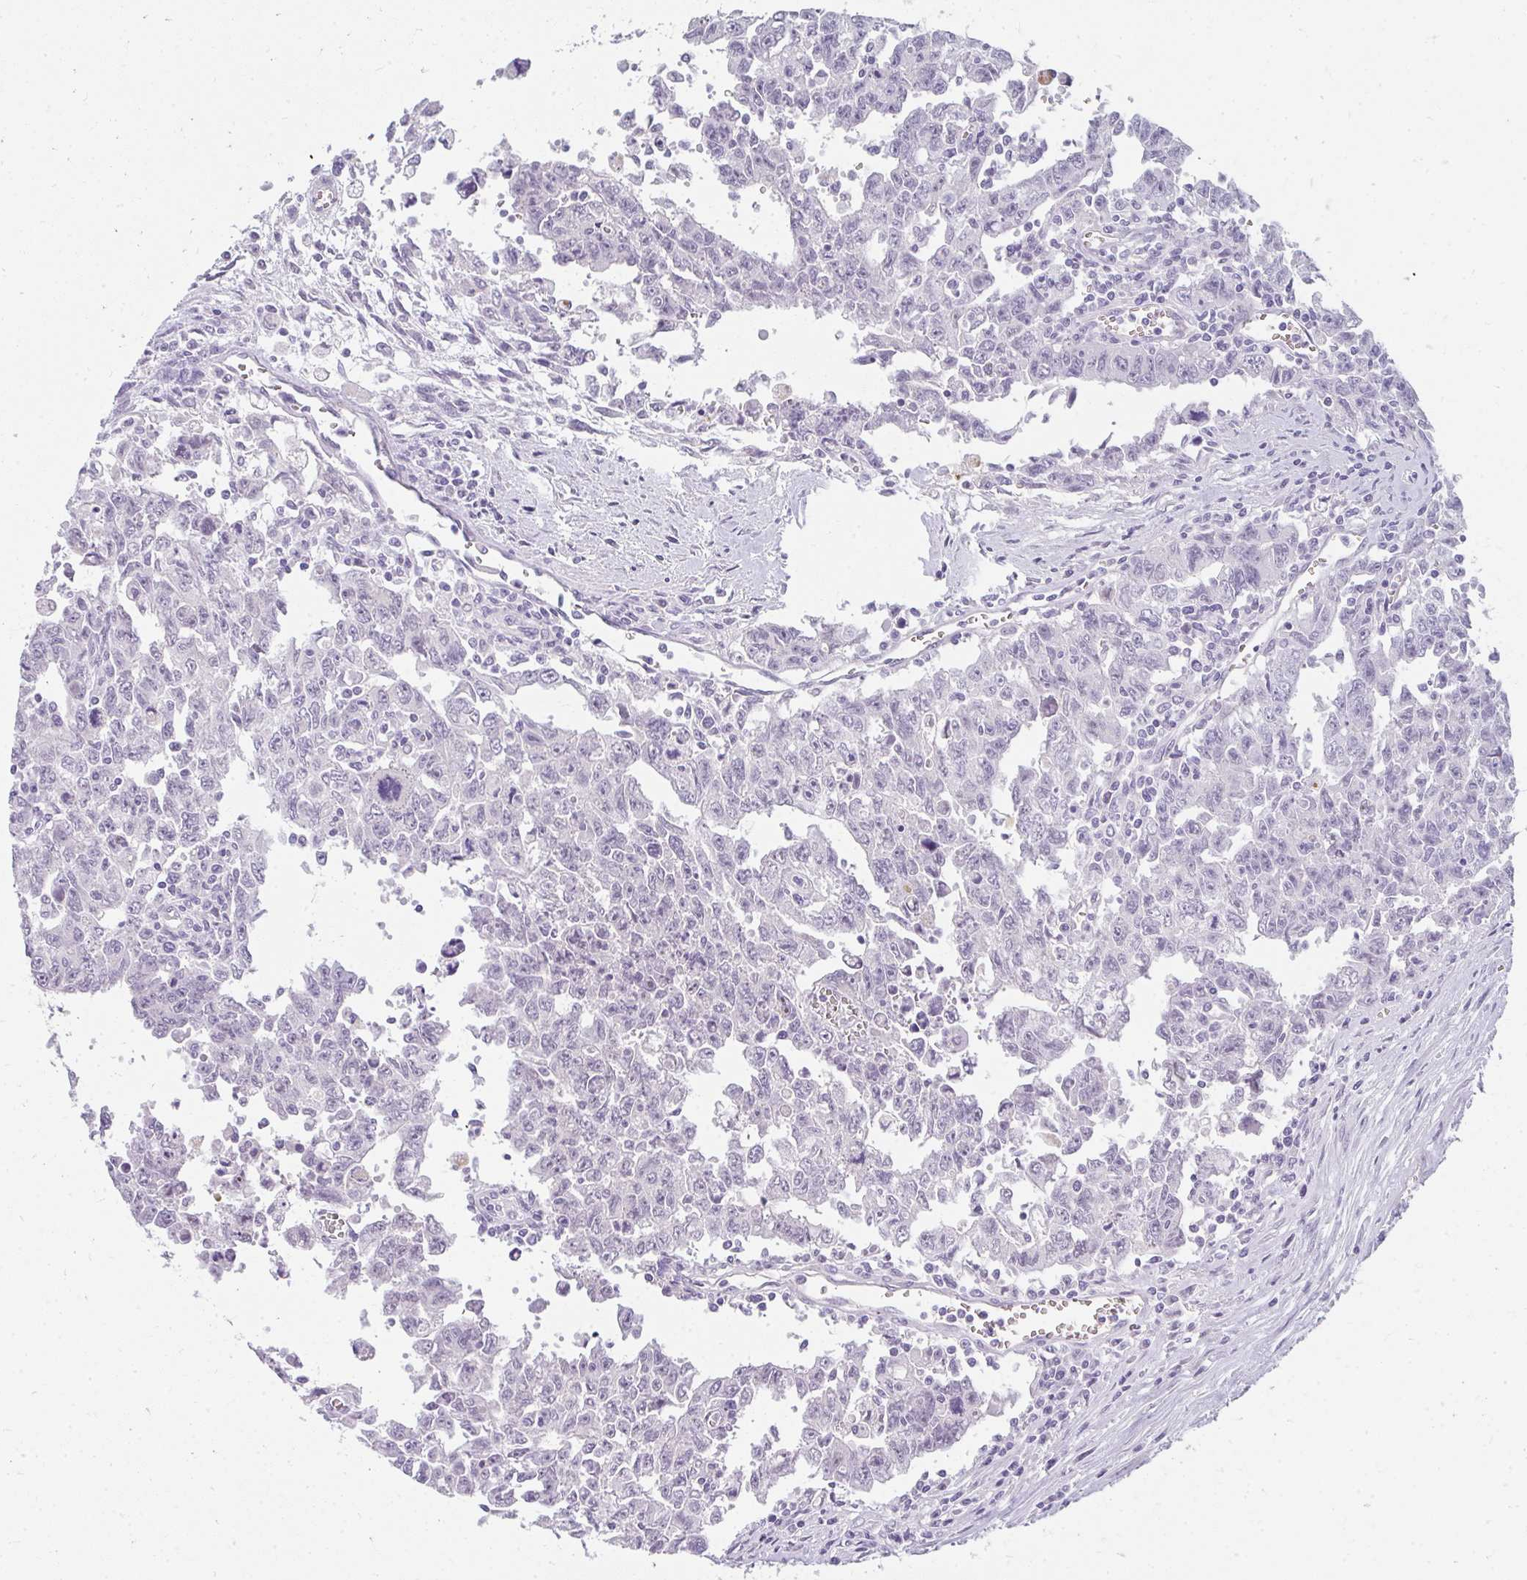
{"staining": {"intensity": "negative", "quantity": "none", "location": "none"}, "tissue": "testis cancer", "cell_type": "Tumor cells", "image_type": "cancer", "snomed": [{"axis": "morphology", "description": "Carcinoma, Embryonal, NOS"}, {"axis": "topography", "description": "Testis"}], "caption": "IHC histopathology image of neoplastic tissue: human testis embryonal carcinoma stained with DAB demonstrates no significant protein staining in tumor cells.", "gene": "PPP1R3G", "patient": {"sex": "male", "age": 24}}